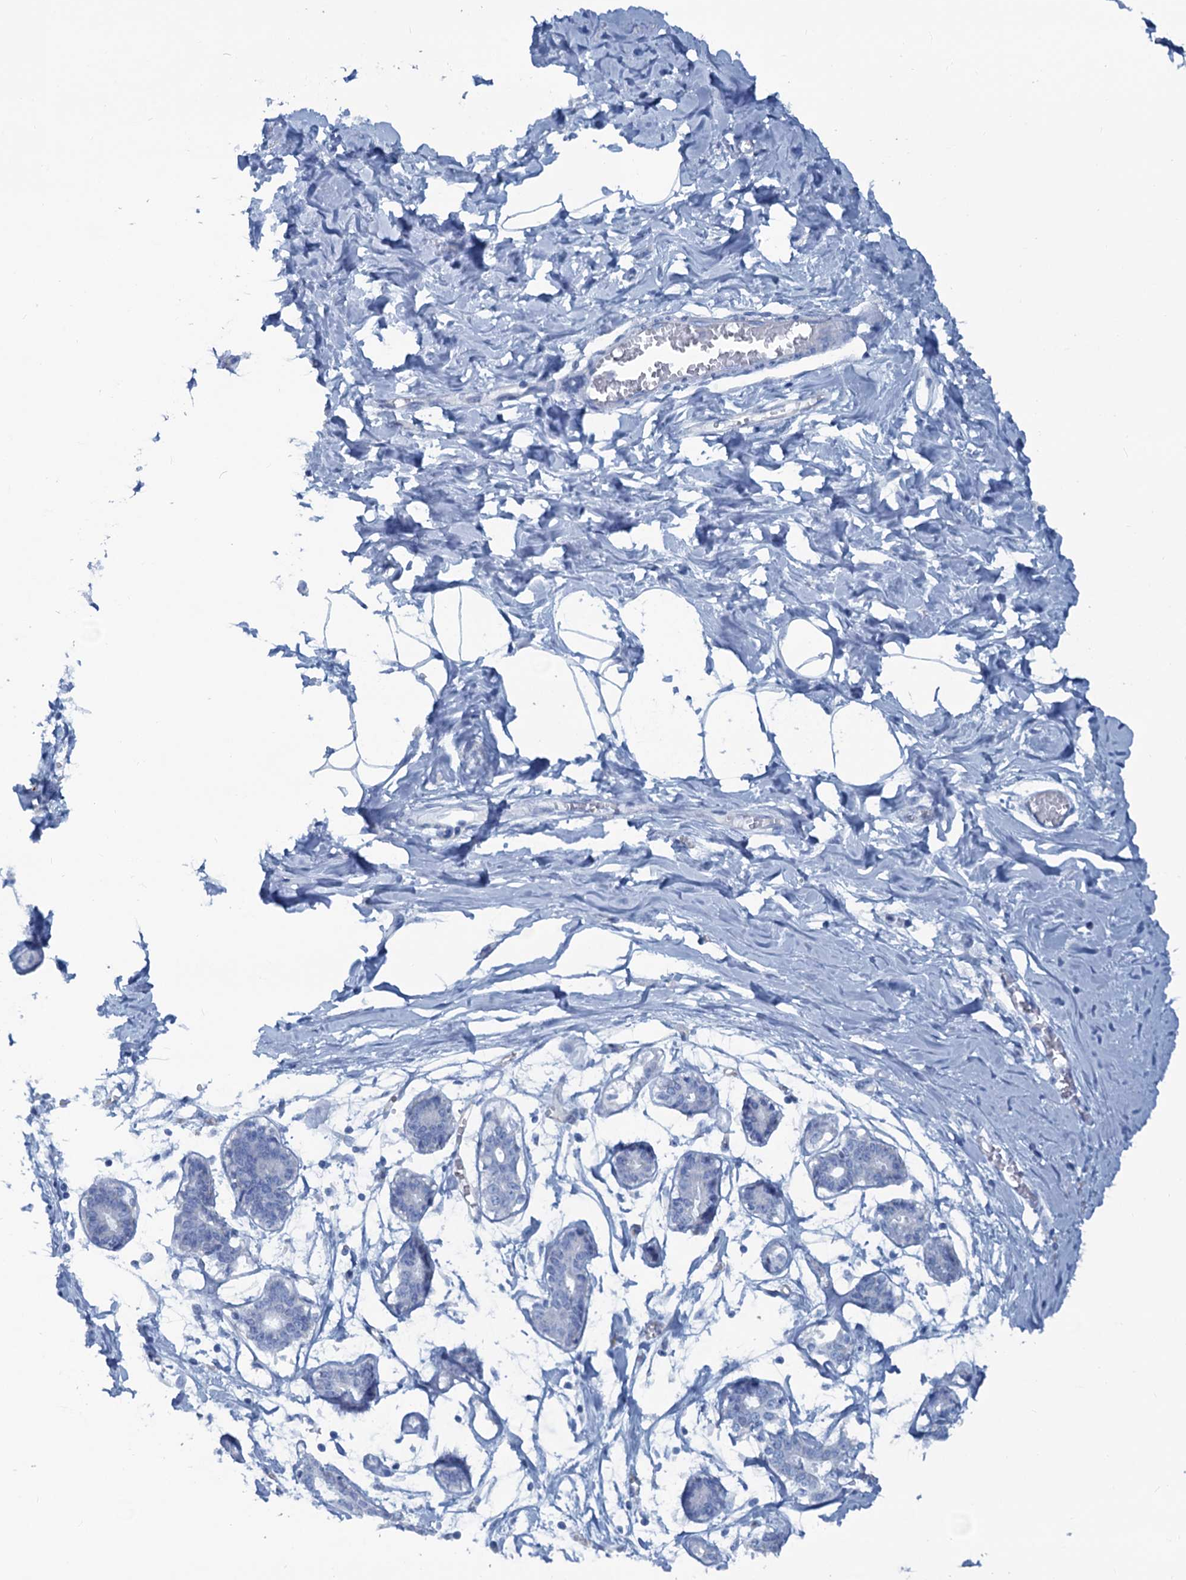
{"staining": {"intensity": "negative", "quantity": "none", "location": "none"}, "tissue": "breast", "cell_type": "Adipocytes", "image_type": "normal", "snomed": [{"axis": "morphology", "description": "Normal tissue, NOS"}, {"axis": "topography", "description": "Breast"}], "caption": "This image is of unremarkable breast stained with immunohistochemistry (IHC) to label a protein in brown with the nuclei are counter-stained blue. There is no expression in adipocytes.", "gene": "SLC1A3", "patient": {"sex": "female", "age": 27}}